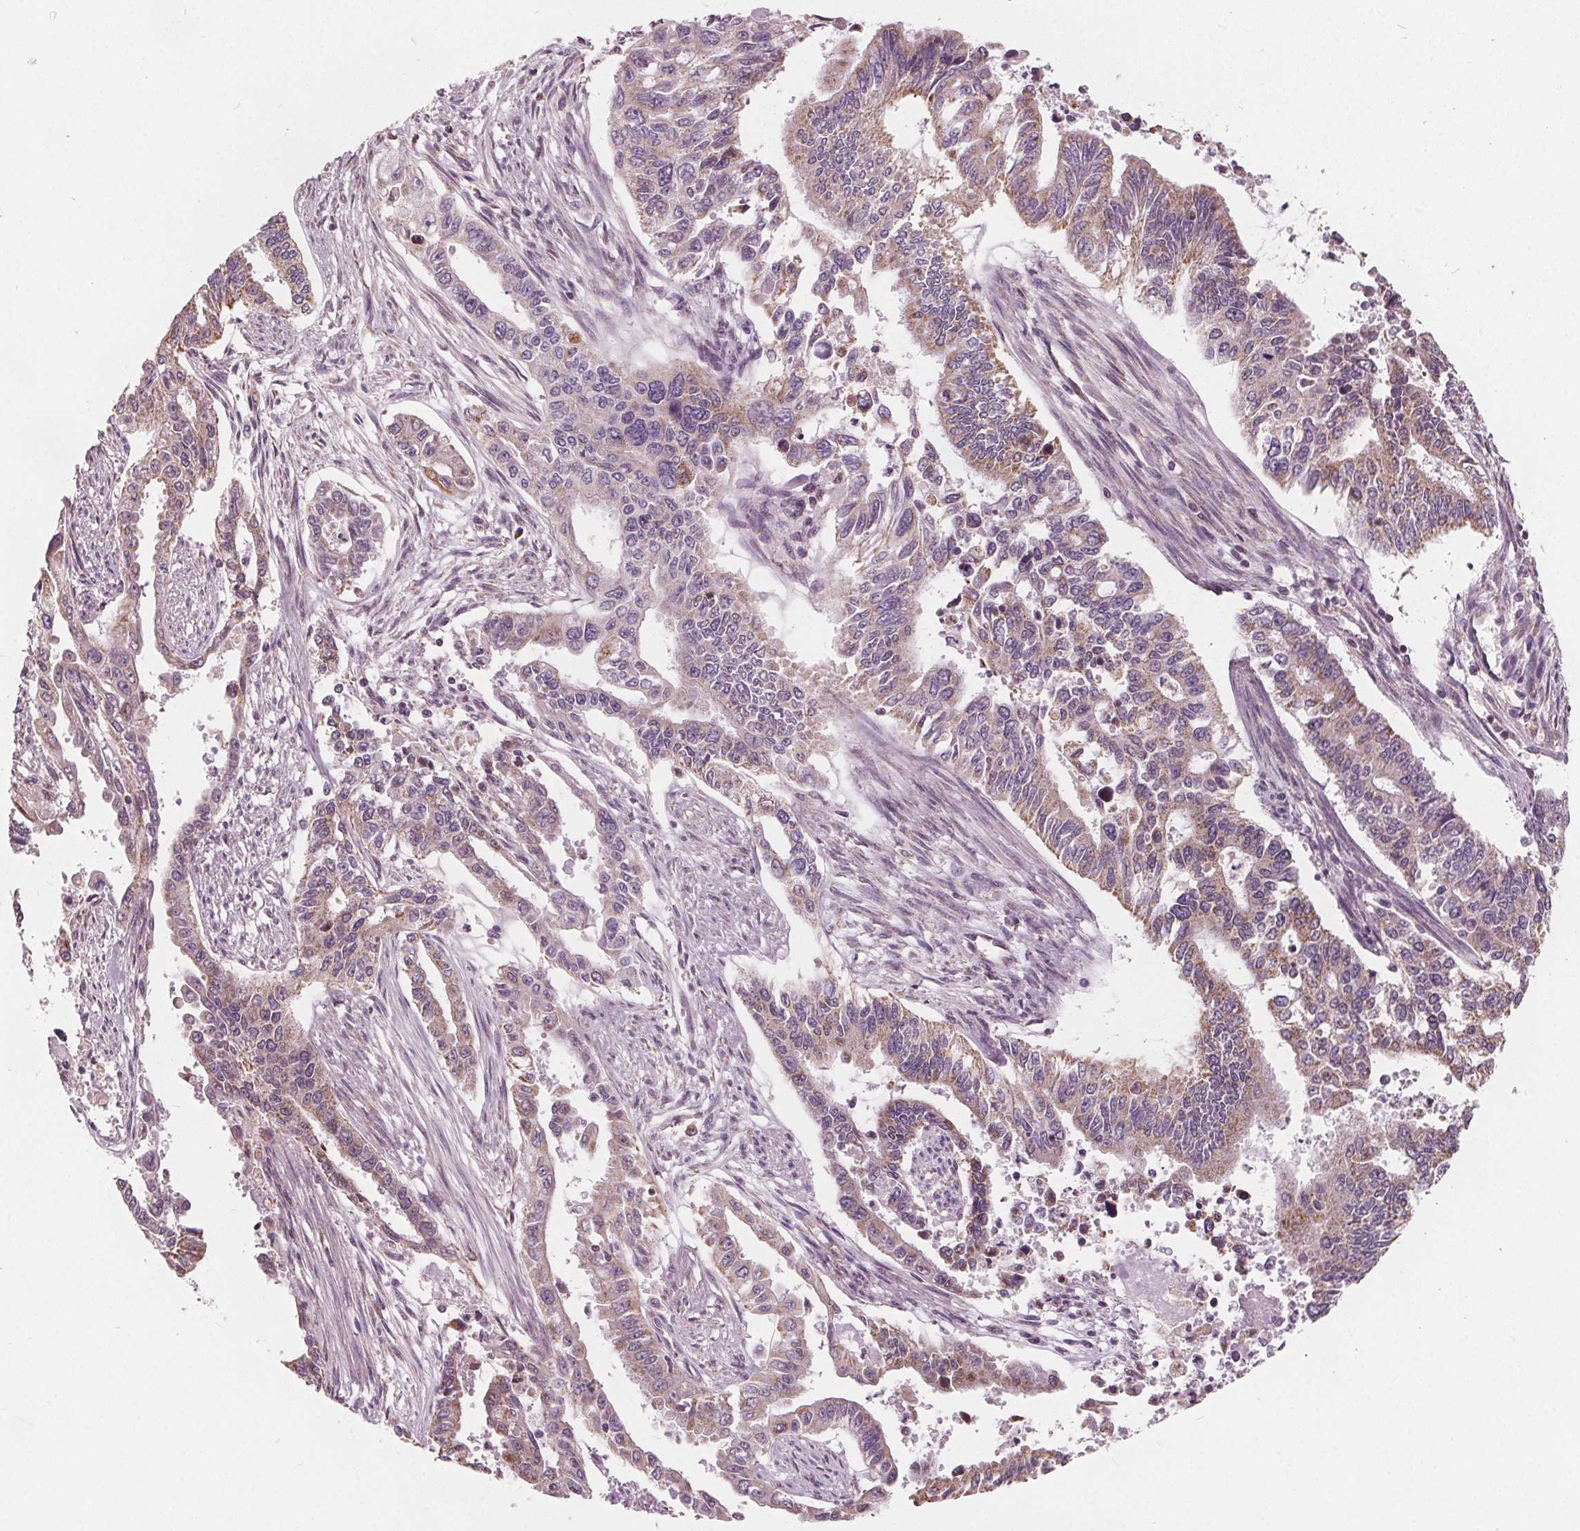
{"staining": {"intensity": "strong", "quantity": "25%-75%", "location": "cytoplasmic/membranous"}, "tissue": "endometrial cancer", "cell_type": "Tumor cells", "image_type": "cancer", "snomed": [{"axis": "morphology", "description": "Adenocarcinoma, NOS"}, {"axis": "topography", "description": "Uterus"}], "caption": "About 25%-75% of tumor cells in human adenocarcinoma (endometrial) exhibit strong cytoplasmic/membranous protein expression as visualized by brown immunohistochemical staining.", "gene": "ECI2", "patient": {"sex": "female", "age": 59}}